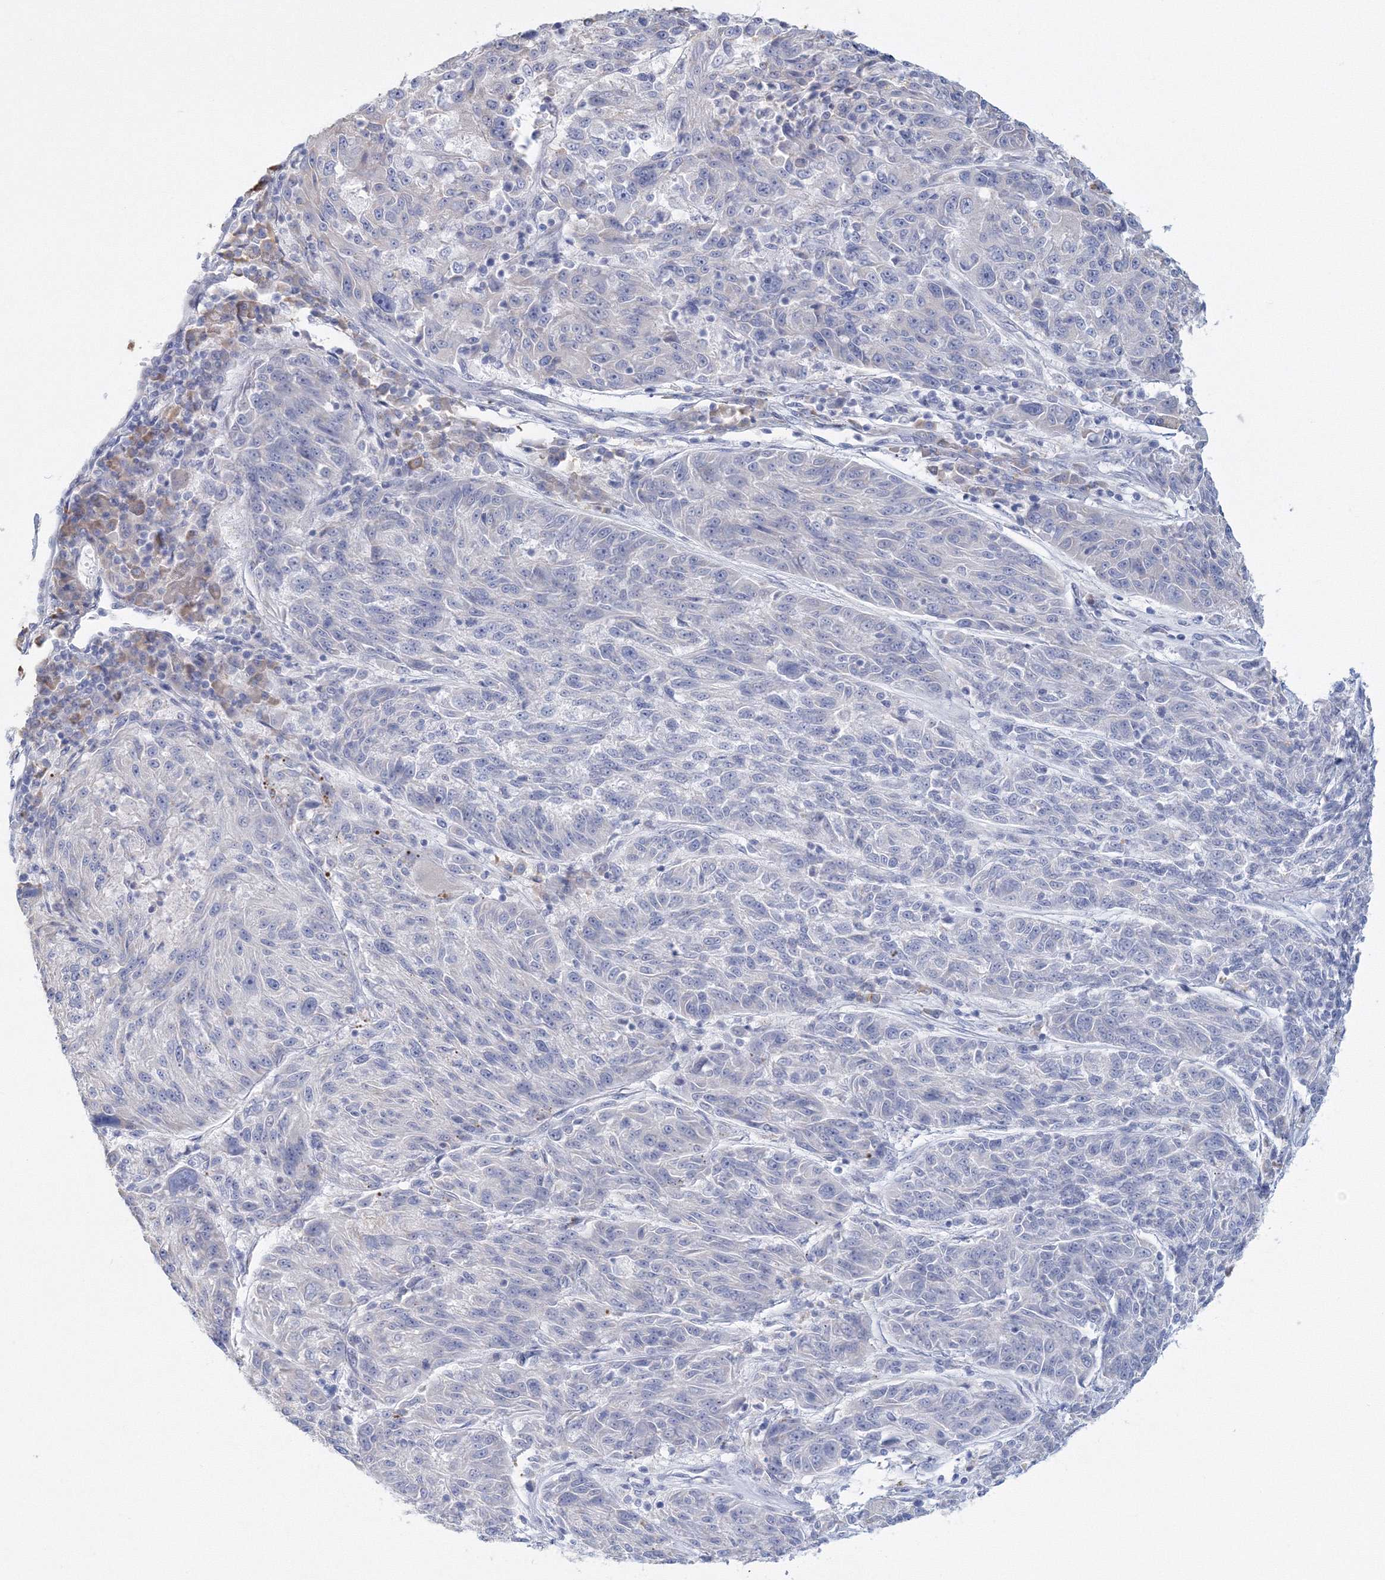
{"staining": {"intensity": "negative", "quantity": "none", "location": "none"}, "tissue": "melanoma", "cell_type": "Tumor cells", "image_type": "cancer", "snomed": [{"axis": "morphology", "description": "Malignant melanoma, NOS"}, {"axis": "topography", "description": "Skin"}], "caption": "Immunohistochemistry (IHC) of melanoma displays no positivity in tumor cells. The staining was performed using DAB to visualize the protein expression in brown, while the nuclei were stained in blue with hematoxylin (Magnification: 20x).", "gene": "VSIG1", "patient": {"sex": "male", "age": 53}}